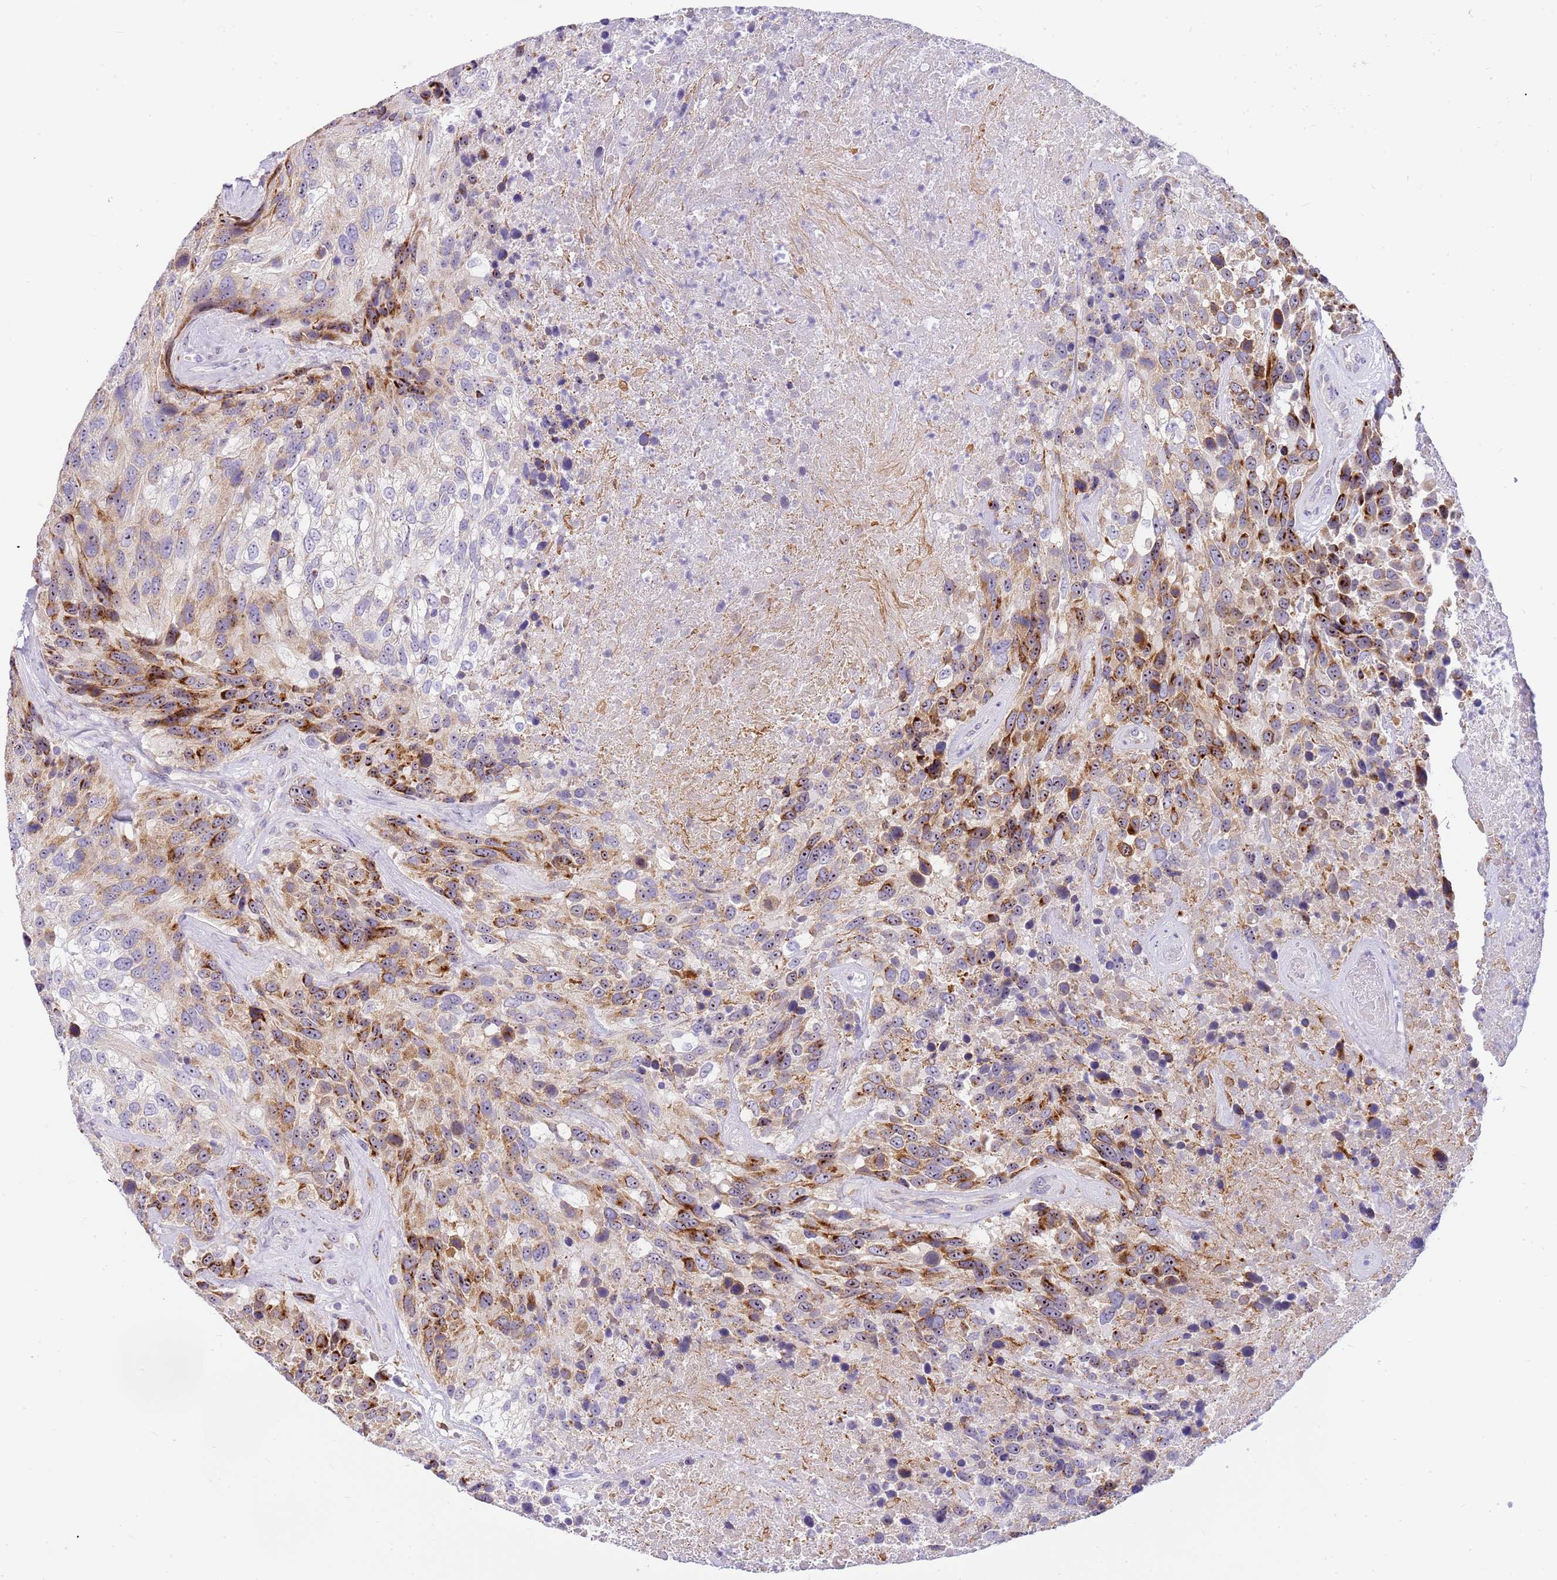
{"staining": {"intensity": "moderate", "quantity": ">75%", "location": "cytoplasmic/membranous,nuclear"}, "tissue": "urothelial cancer", "cell_type": "Tumor cells", "image_type": "cancer", "snomed": [{"axis": "morphology", "description": "Urothelial carcinoma, High grade"}, {"axis": "topography", "description": "Urinary bladder"}], "caption": "Protein expression analysis of high-grade urothelial carcinoma displays moderate cytoplasmic/membranous and nuclear positivity in about >75% of tumor cells.", "gene": "DNAJA3", "patient": {"sex": "female", "age": 70}}